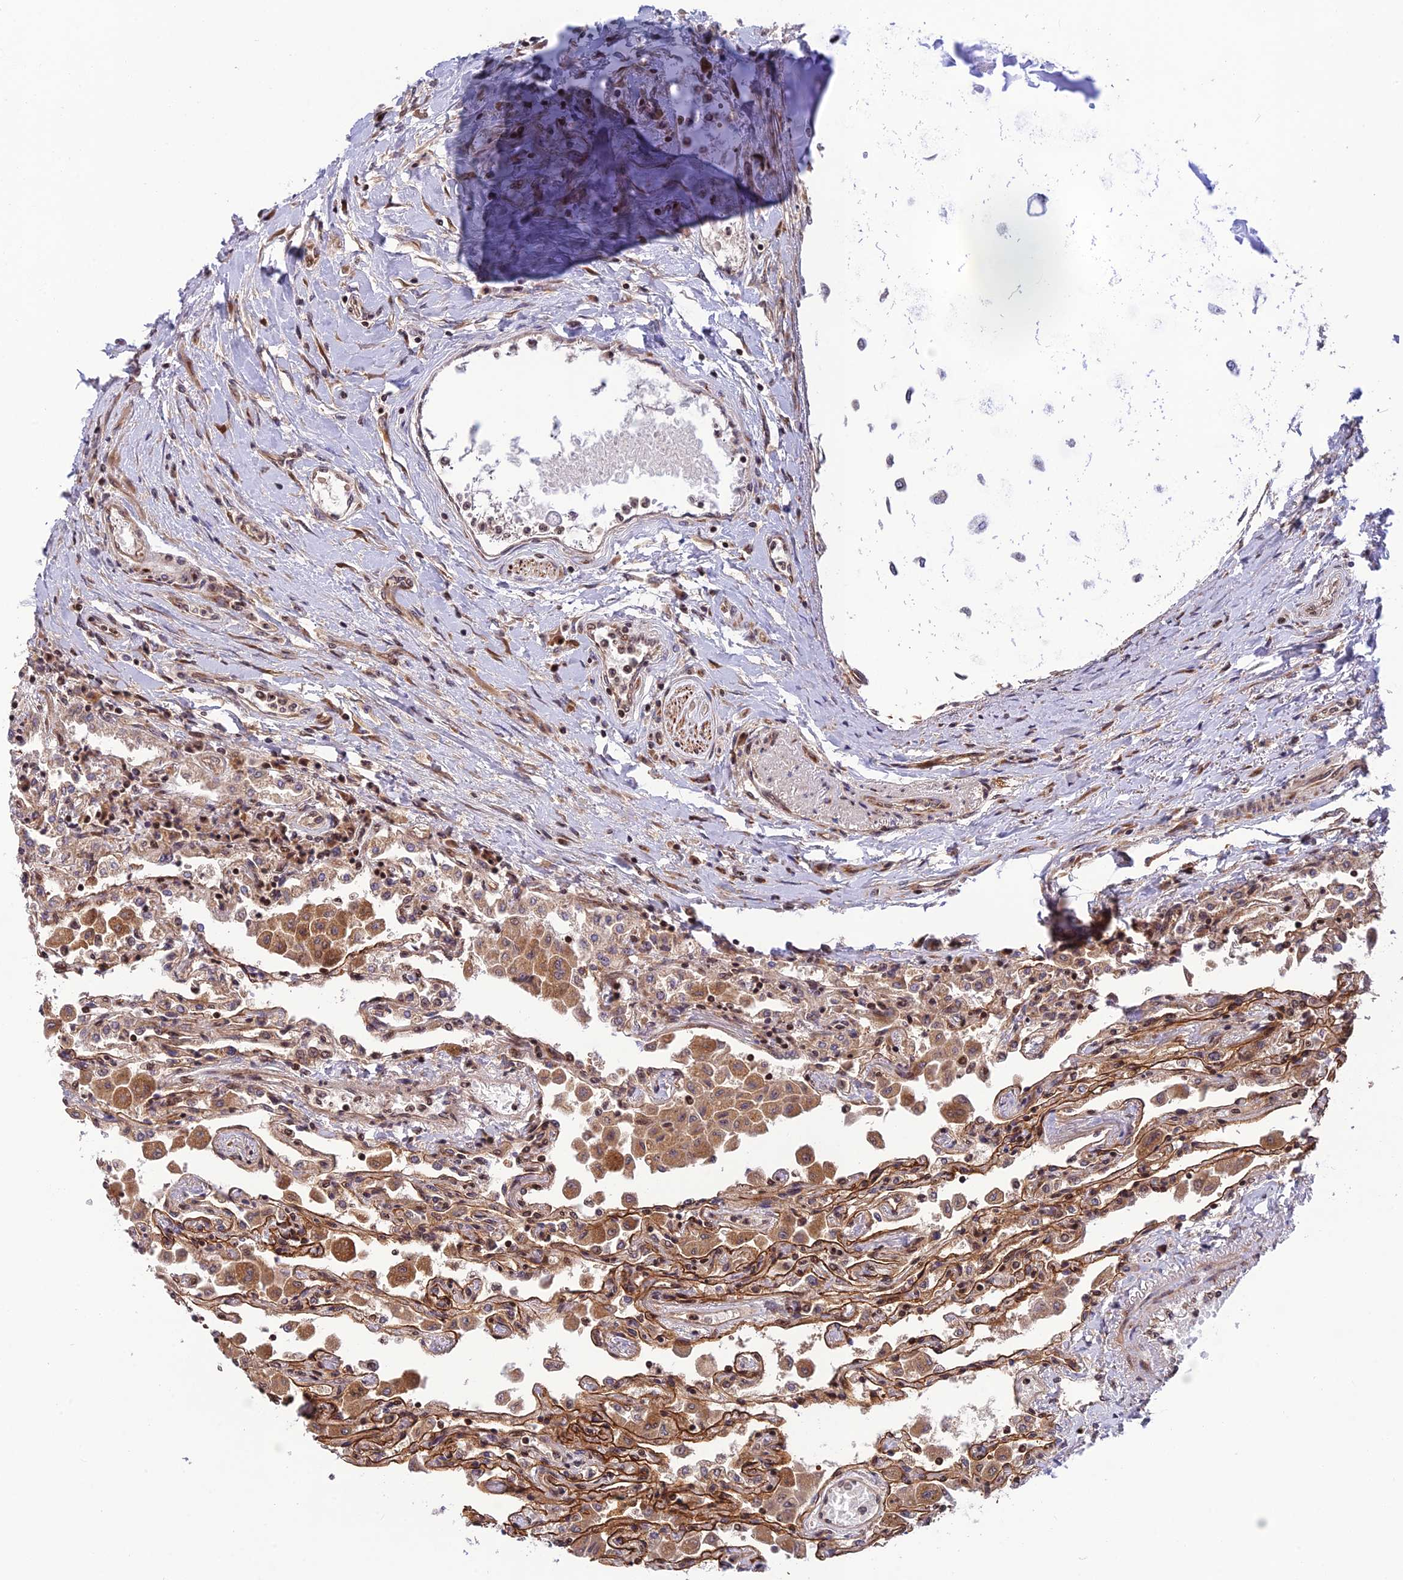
{"staining": {"intensity": "strong", "quantity": ">75%", "location": "cytoplasmic/membranous,nuclear"}, "tissue": "lung", "cell_type": "Alveolar cells", "image_type": "normal", "snomed": [{"axis": "morphology", "description": "Normal tissue, NOS"}, {"axis": "topography", "description": "Bronchus"}, {"axis": "topography", "description": "Lung"}], "caption": "Protein staining of normal lung reveals strong cytoplasmic/membranous,nuclear expression in approximately >75% of alveolar cells. (DAB (3,3'-diaminobenzidine) IHC, brown staining for protein, blue staining for nuclei).", "gene": "SMIM7", "patient": {"sex": "female", "age": 49}}